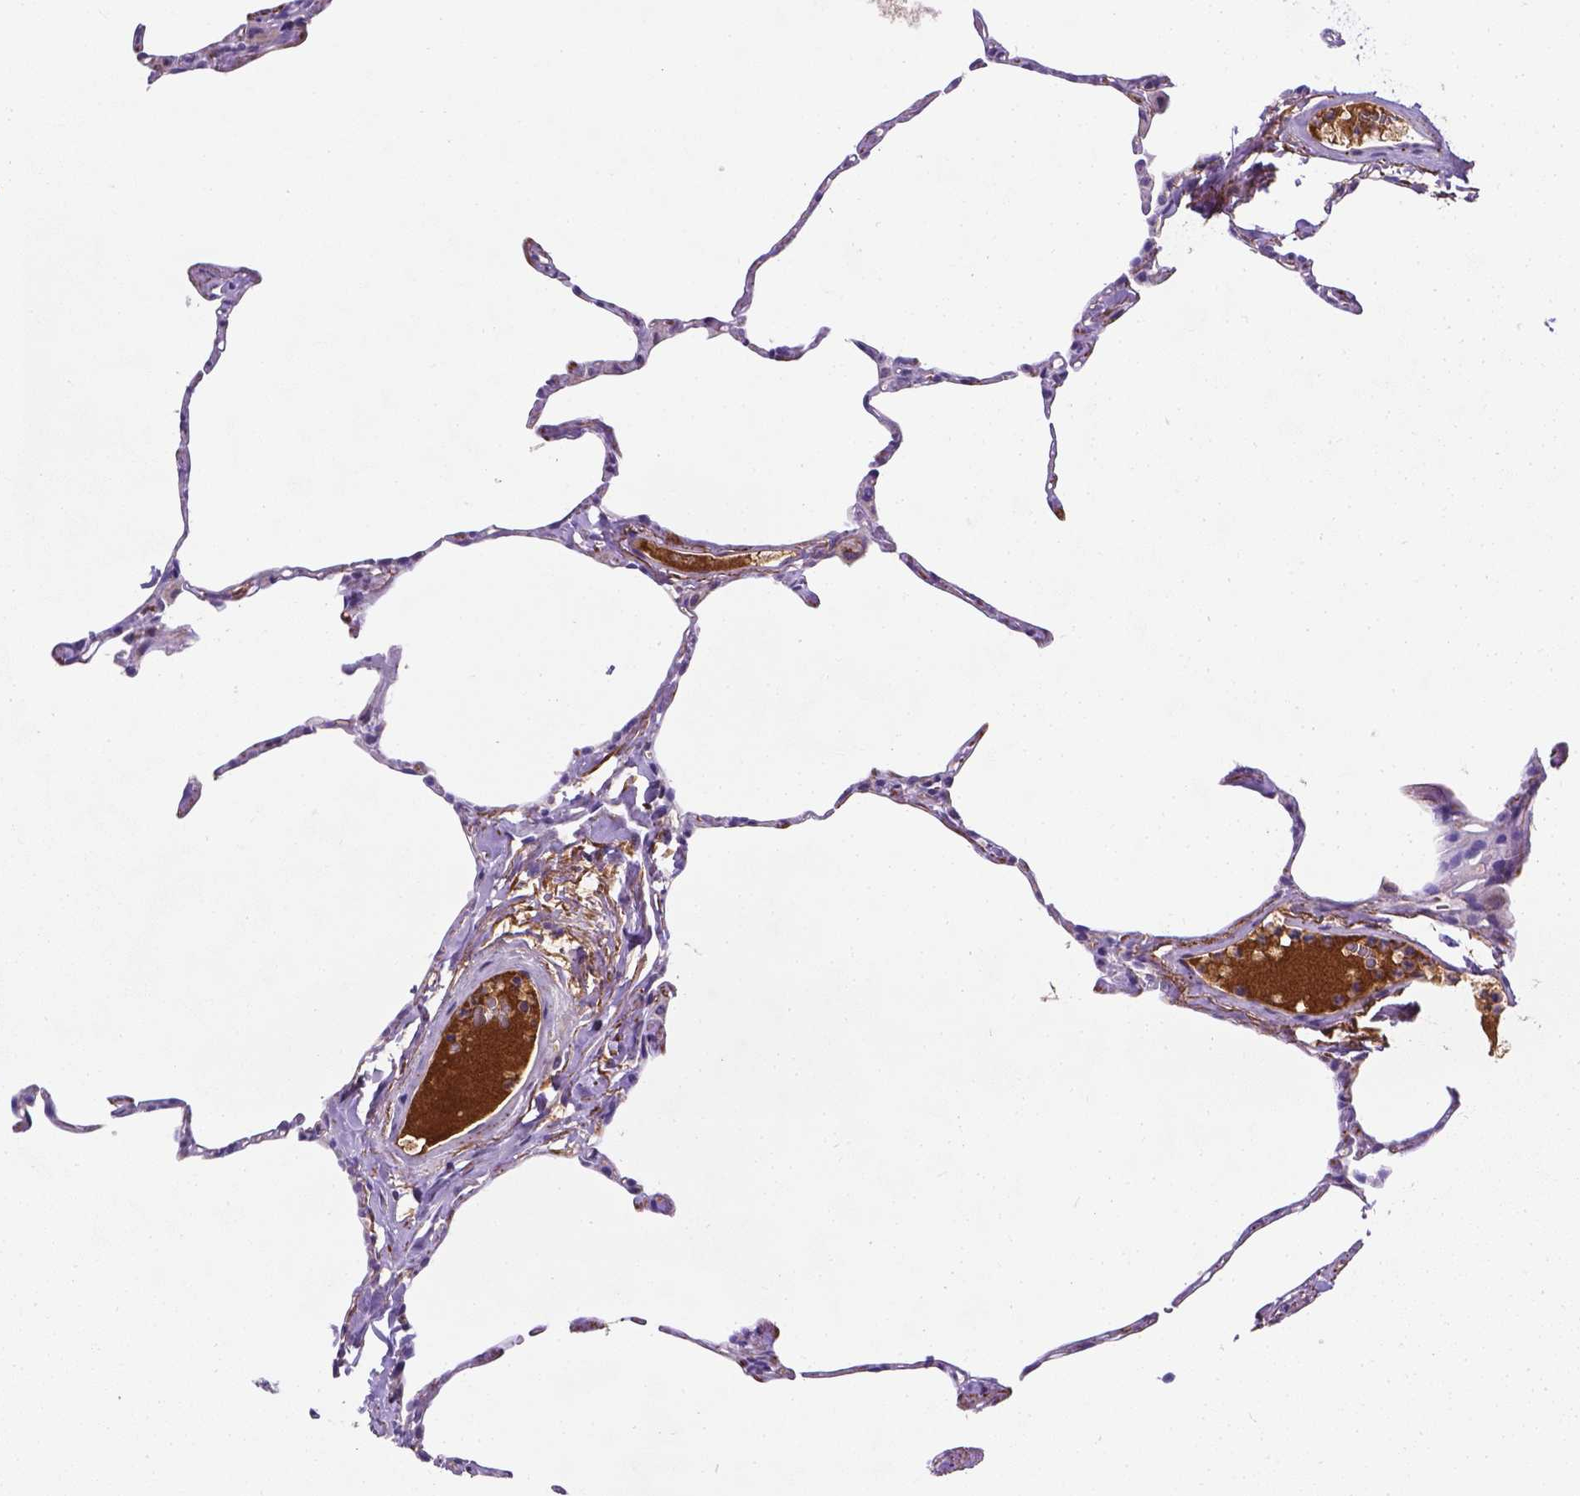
{"staining": {"intensity": "negative", "quantity": "none", "location": "none"}, "tissue": "lung", "cell_type": "Alveolar cells", "image_type": "normal", "snomed": [{"axis": "morphology", "description": "Normal tissue, NOS"}, {"axis": "topography", "description": "Lung"}], "caption": "IHC histopathology image of unremarkable lung: lung stained with DAB (3,3'-diaminobenzidine) displays no significant protein positivity in alveolar cells.", "gene": "APOE", "patient": {"sex": "male", "age": 65}}